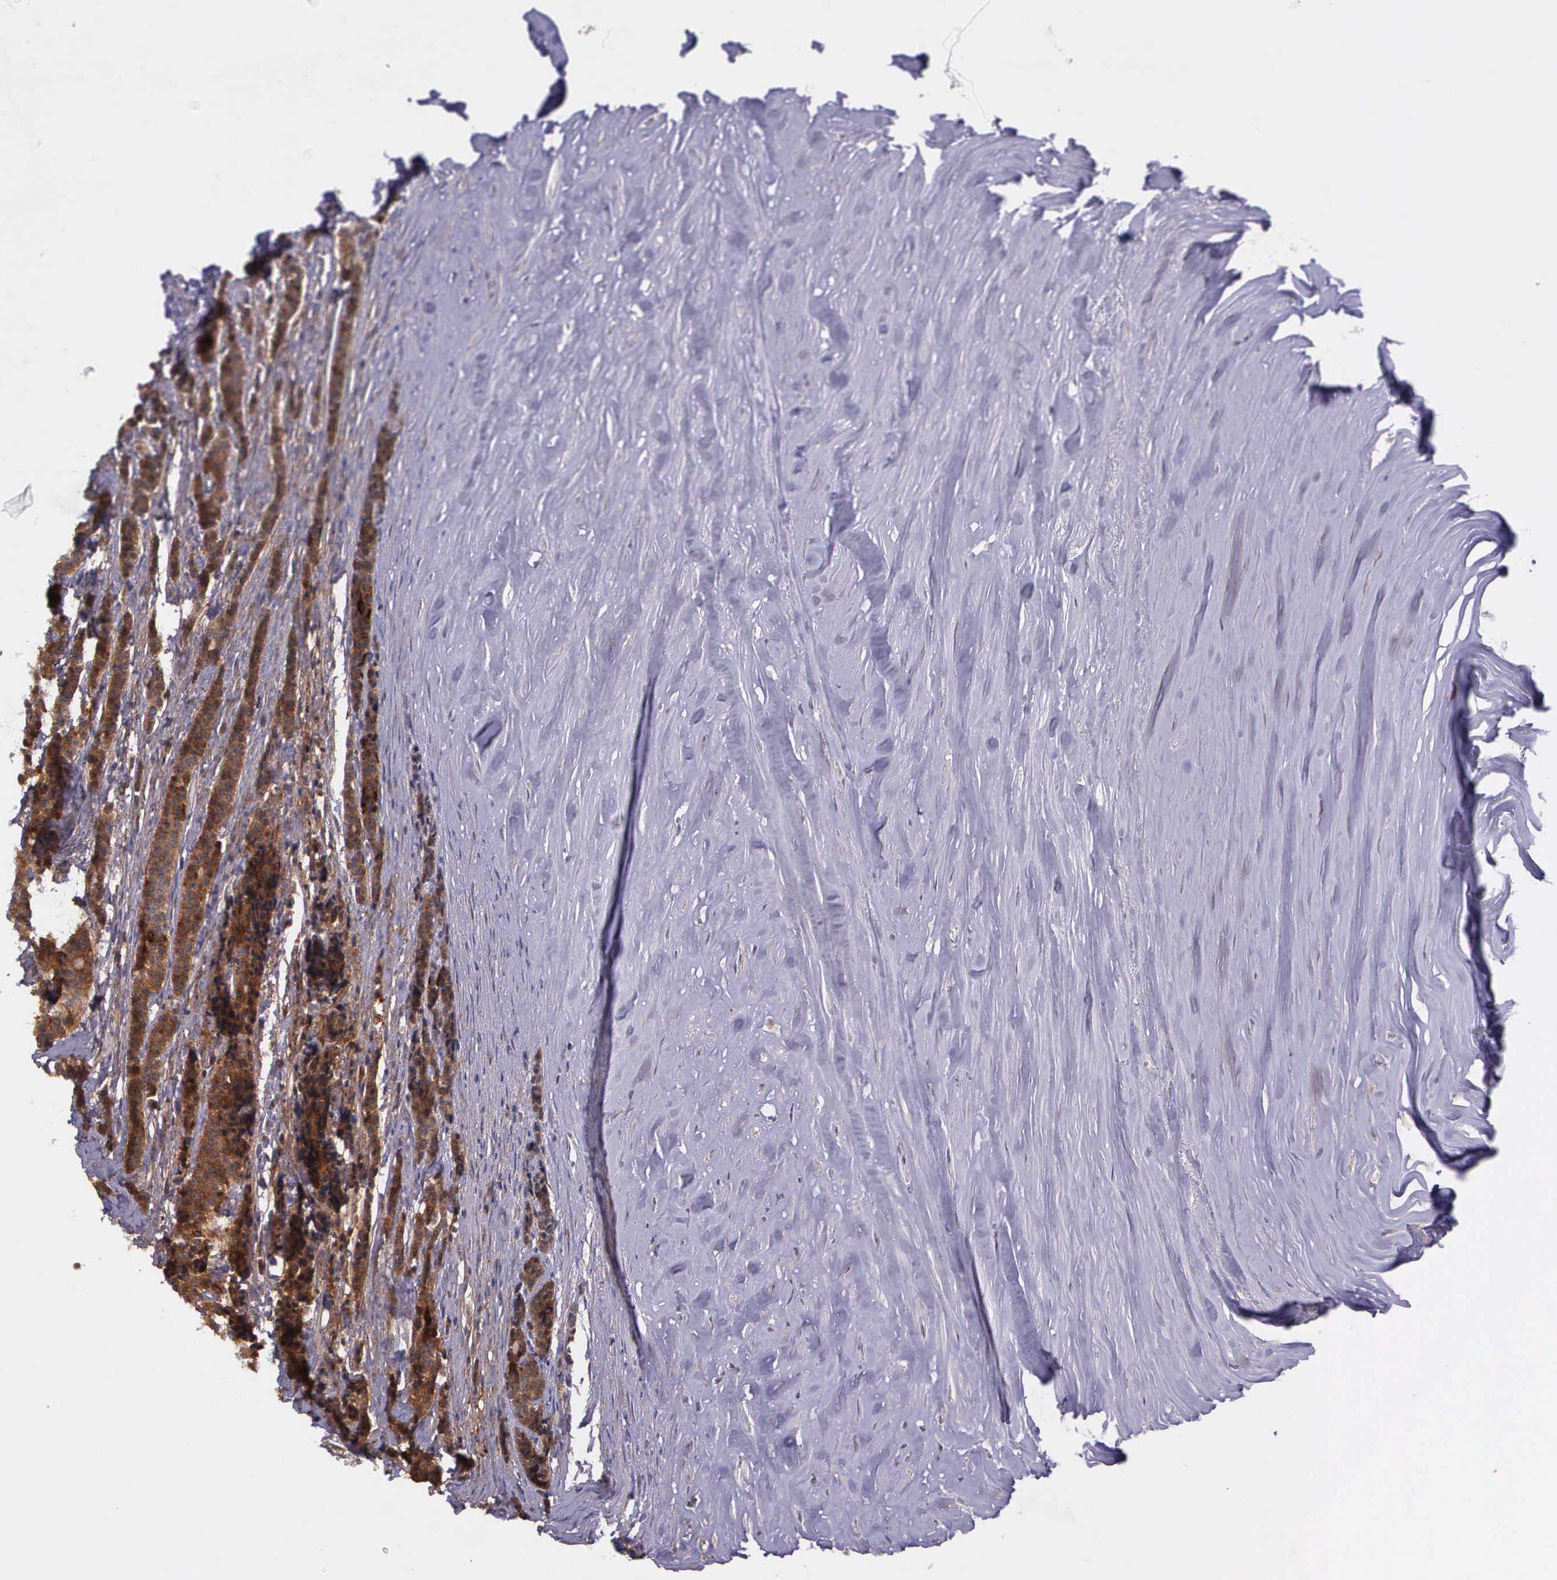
{"staining": {"intensity": "moderate", "quantity": ">75%", "location": "cytoplasmic/membranous"}, "tissue": "carcinoid", "cell_type": "Tumor cells", "image_type": "cancer", "snomed": [{"axis": "morphology", "description": "Carcinoid, malignant, NOS"}, {"axis": "topography", "description": "Small intestine"}], "caption": "IHC photomicrograph of human malignant carcinoid stained for a protein (brown), which reveals medium levels of moderate cytoplasmic/membranous staining in about >75% of tumor cells.", "gene": "PRICKLE3", "patient": {"sex": "male", "age": 63}}